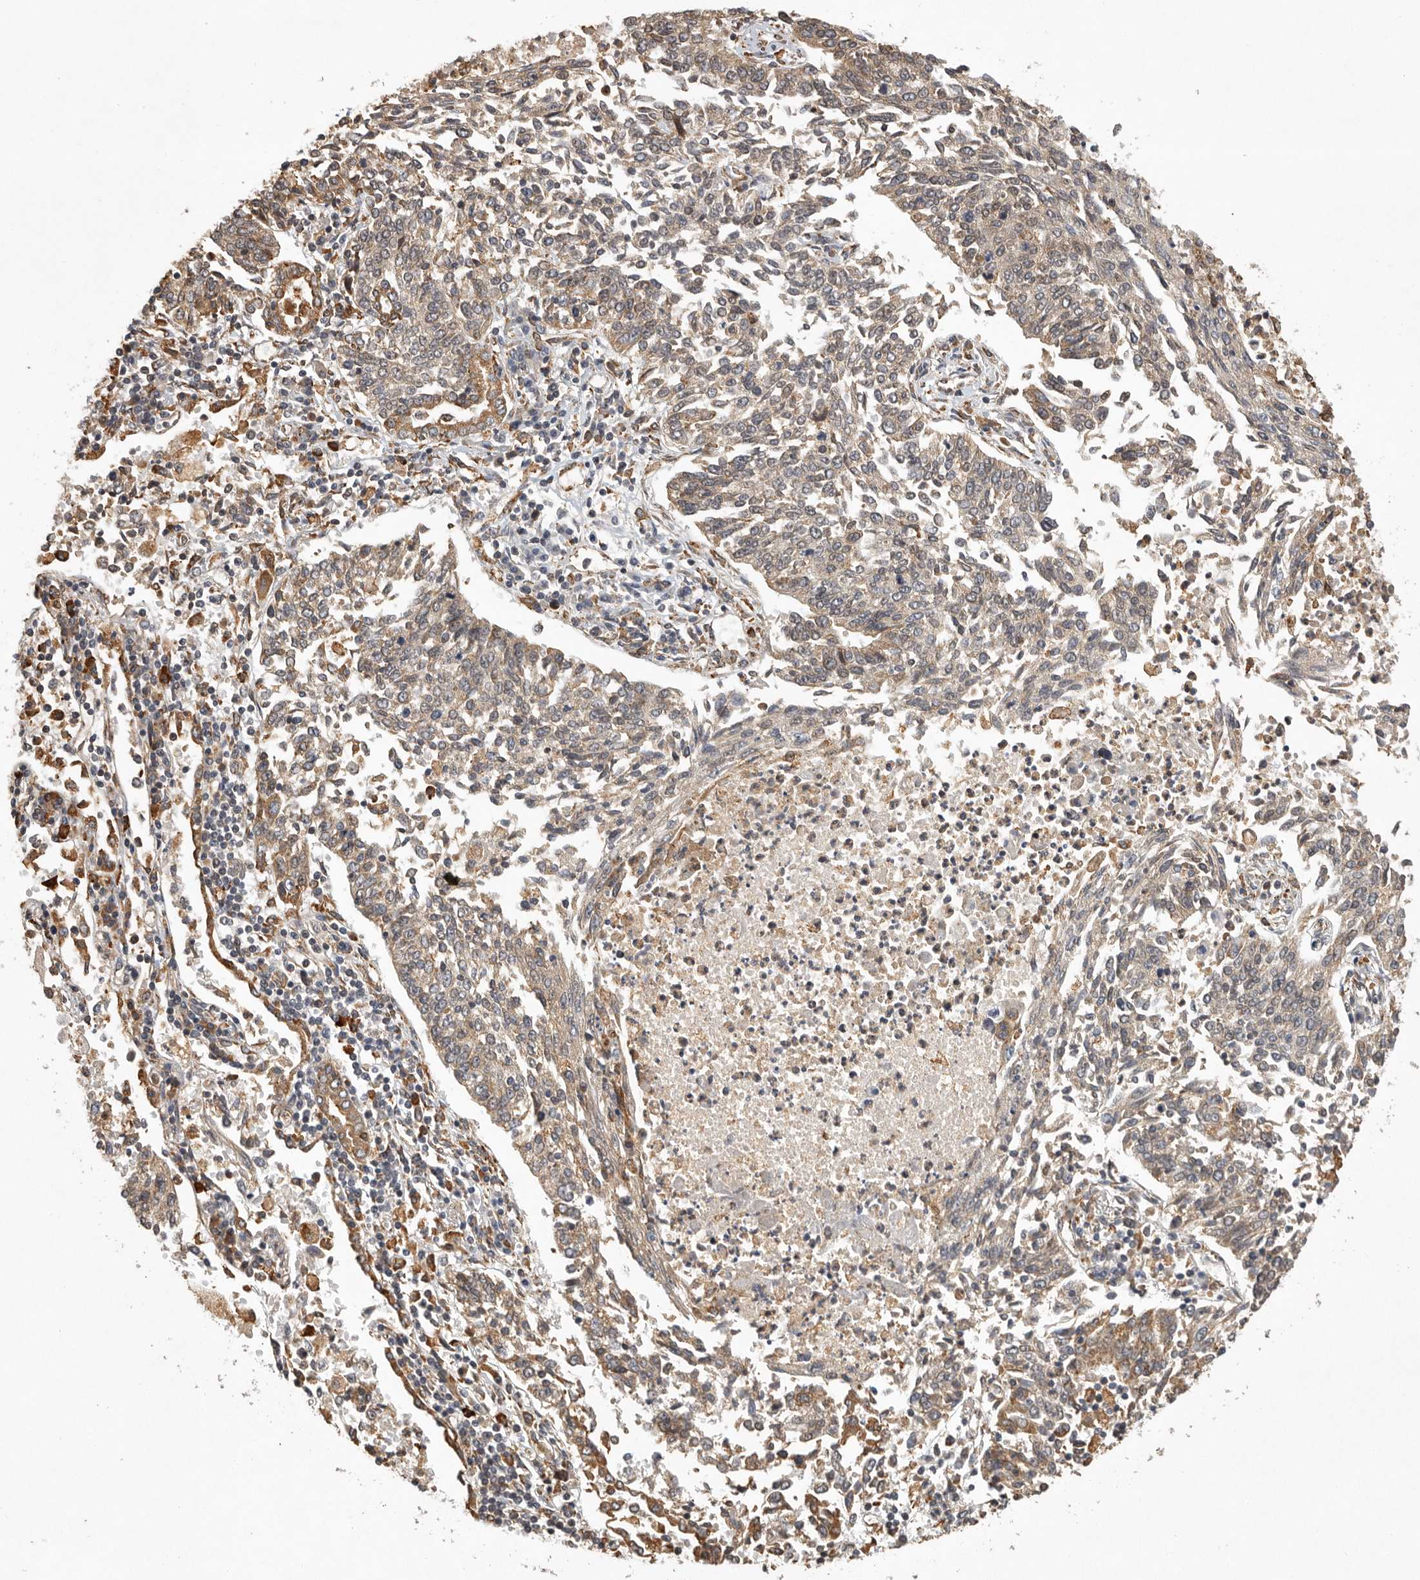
{"staining": {"intensity": "weak", "quantity": "<25%", "location": "cytoplasmic/membranous"}, "tissue": "lung cancer", "cell_type": "Tumor cells", "image_type": "cancer", "snomed": [{"axis": "morphology", "description": "Normal tissue, NOS"}, {"axis": "morphology", "description": "Squamous cell carcinoma, NOS"}, {"axis": "topography", "description": "Cartilage tissue"}, {"axis": "topography", "description": "Lung"}, {"axis": "topography", "description": "Peripheral nerve tissue"}], "caption": "There is no significant staining in tumor cells of squamous cell carcinoma (lung). (DAB (3,3'-diaminobenzidine) immunohistochemistry visualized using brightfield microscopy, high magnification).", "gene": "ZNF83", "patient": {"sex": "female", "age": 49}}